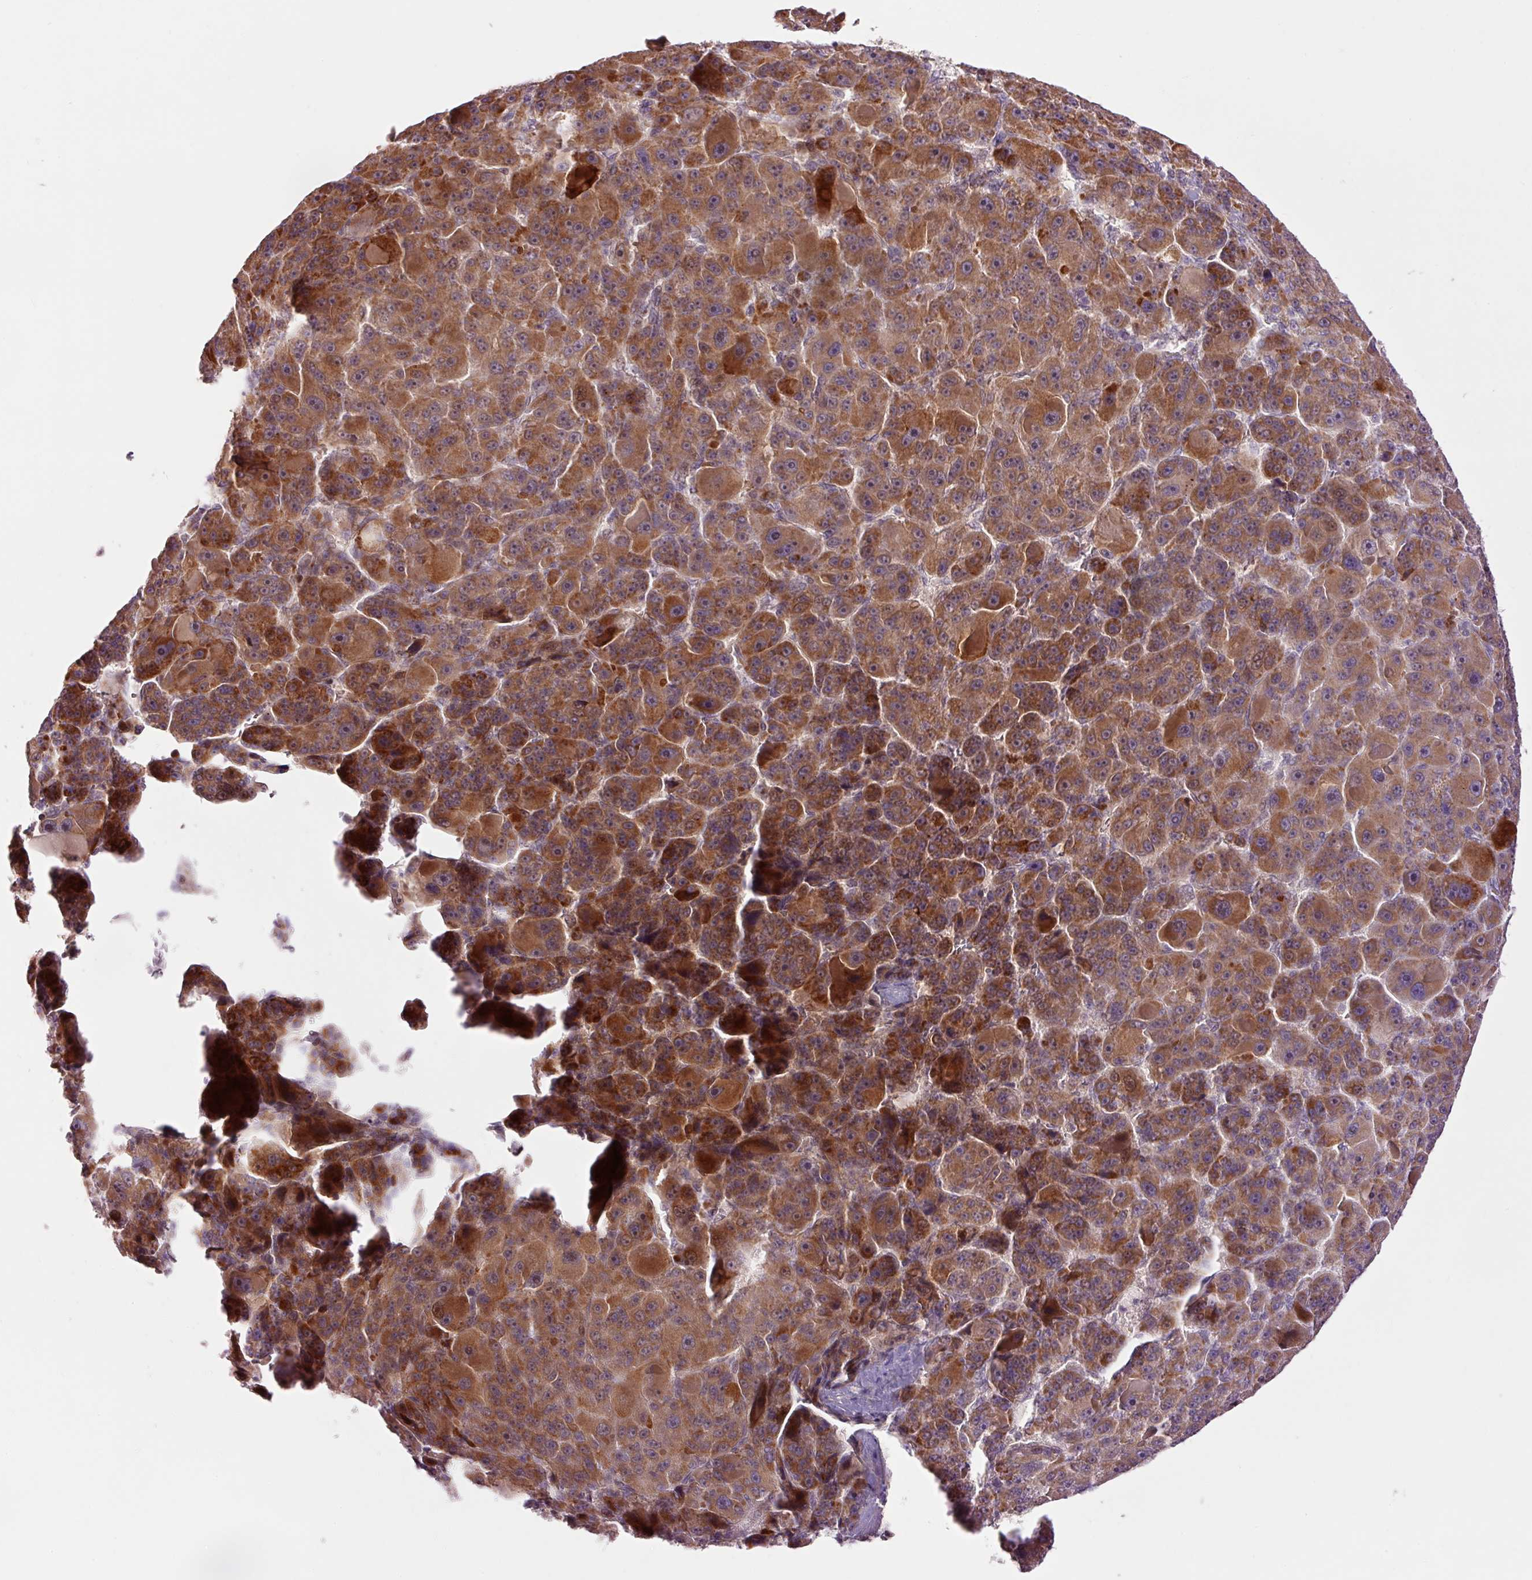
{"staining": {"intensity": "moderate", "quantity": ">75%", "location": "cytoplasmic/membranous"}, "tissue": "liver cancer", "cell_type": "Tumor cells", "image_type": "cancer", "snomed": [{"axis": "morphology", "description": "Carcinoma, Hepatocellular, NOS"}, {"axis": "topography", "description": "Liver"}], "caption": "Moderate cytoplasmic/membranous protein expression is identified in about >75% of tumor cells in hepatocellular carcinoma (liver).", "gene": "SLC29A3", "patient": {"sex": "male", "age": 76}}